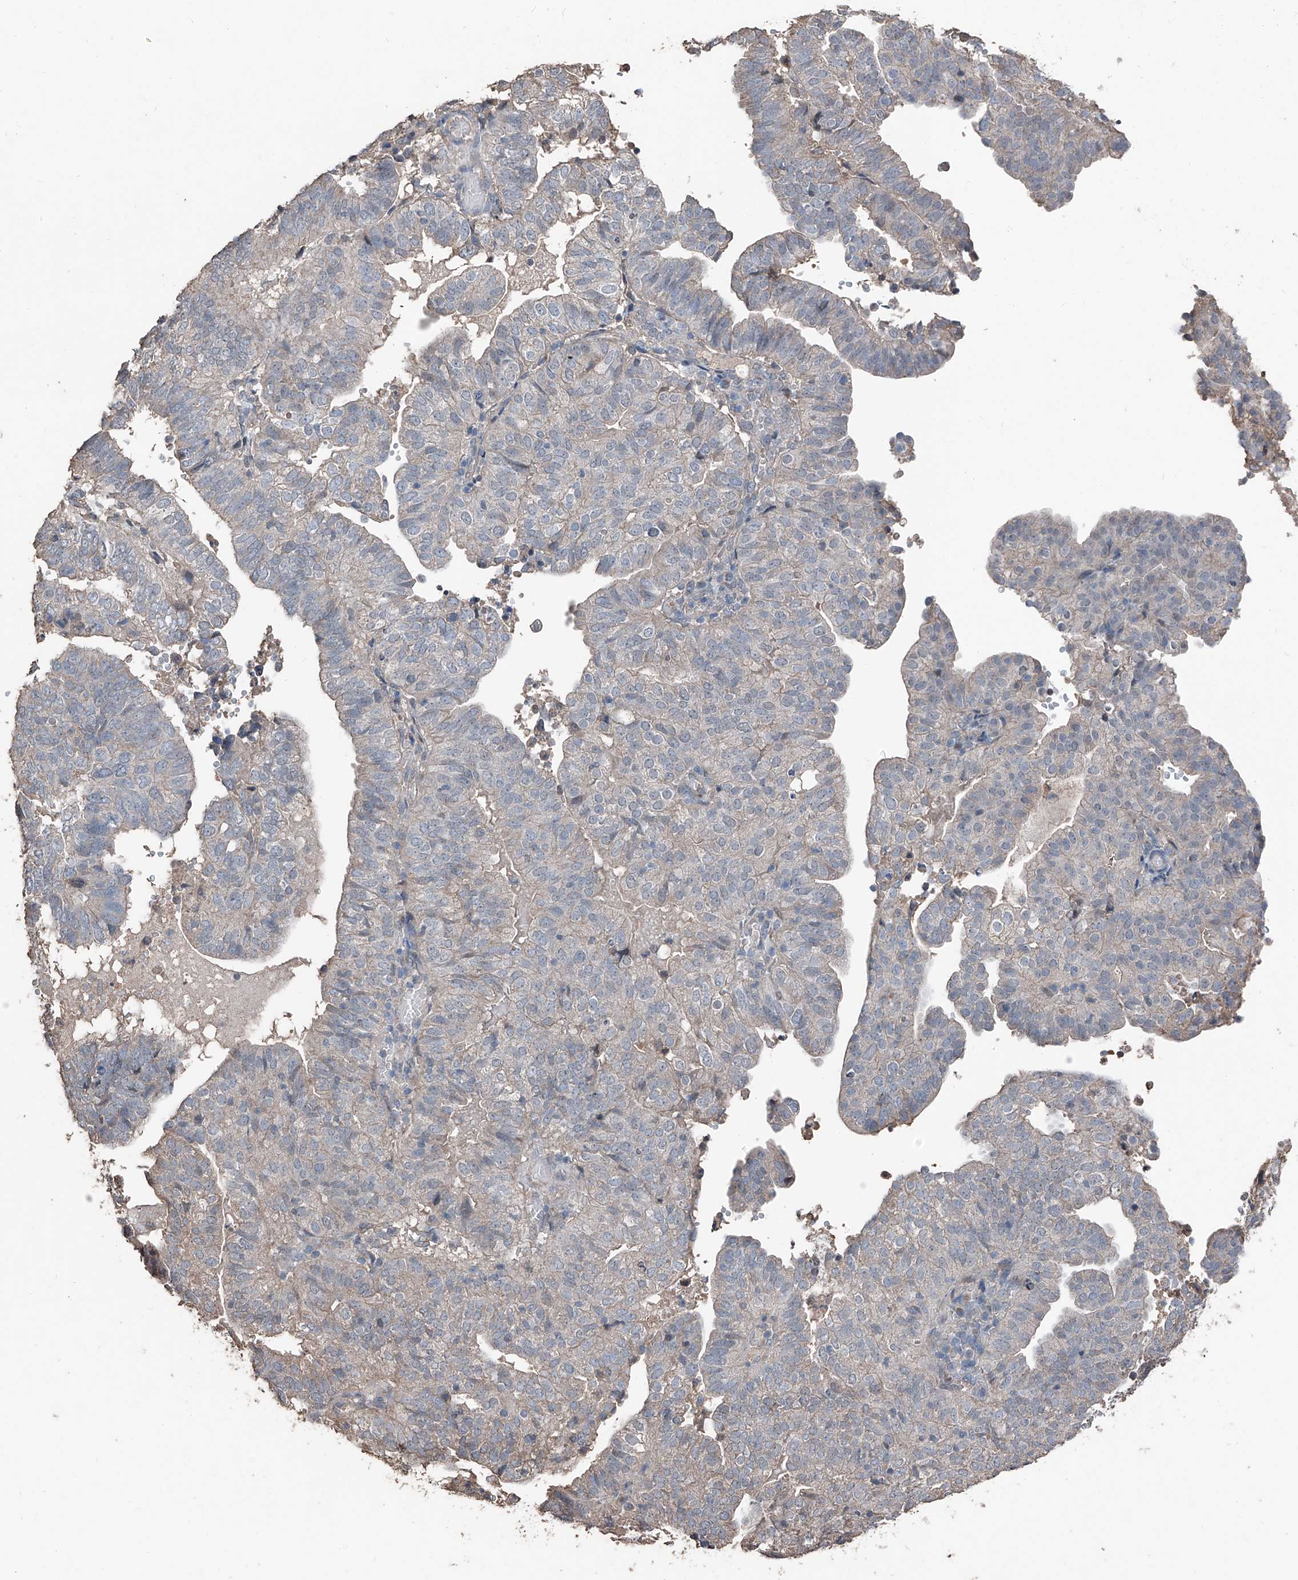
{"staining": {"intensity": "negative", "quantity": "none", "location": "none"}, "tissue": "endometrial cancer", "cell_type": "Tumor cells", "image_type": "cancer", "snomed": [{"axis": "morphology", "description": "Adenocarcinoma, NOS"}, {"axis": "topography", "description": "Uterus"}], "caption": "Adenocarcinoma (endometrial) was stained to show a protein in brown. There is no significant staining in tumor cells.", "gene": "MAMLD1", "patient": {"sex": "female", "age": 77}}